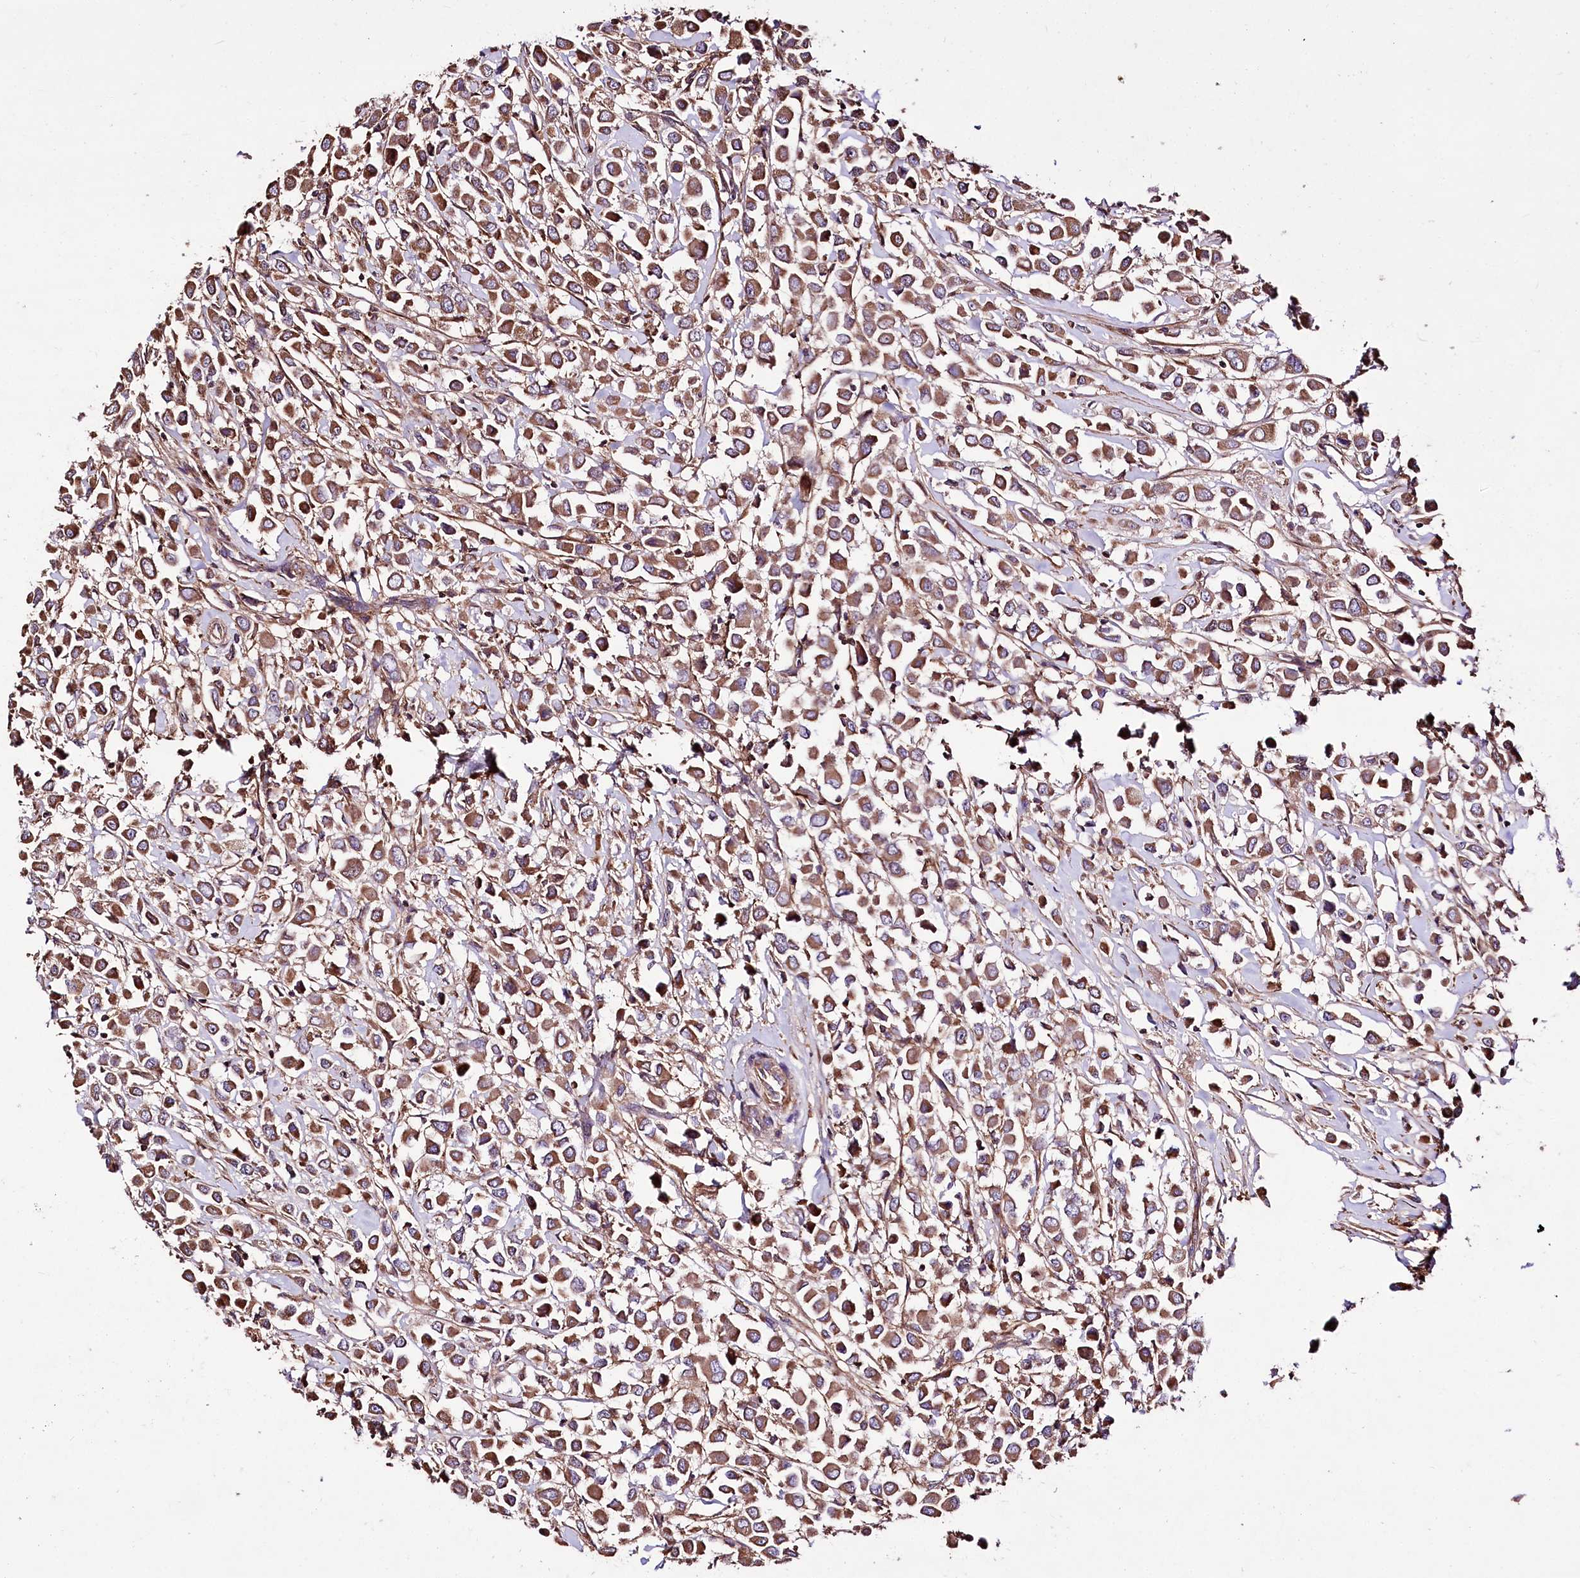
{"staining": {"intensity": "moderate", "quantity": ">75%", "location": "cytoplasmic/membranous"}, "tissue": "breast cancer", "cell_type": "Tumor cells", "image_type": "cancer", "snomed": [{"axis": "morphology", "description": "Duct carcinoma"}, {"axis": "topography", "description": "Breast"}], "caption": "Invasive ductal carcinoma (breast) stained with a brown dye demonstrates moderate cytoplasmic/membranous positive staining in about >75% of tumor cells.", "gene": "WWC1", "patient": {"sex": "female", "age": 61}}